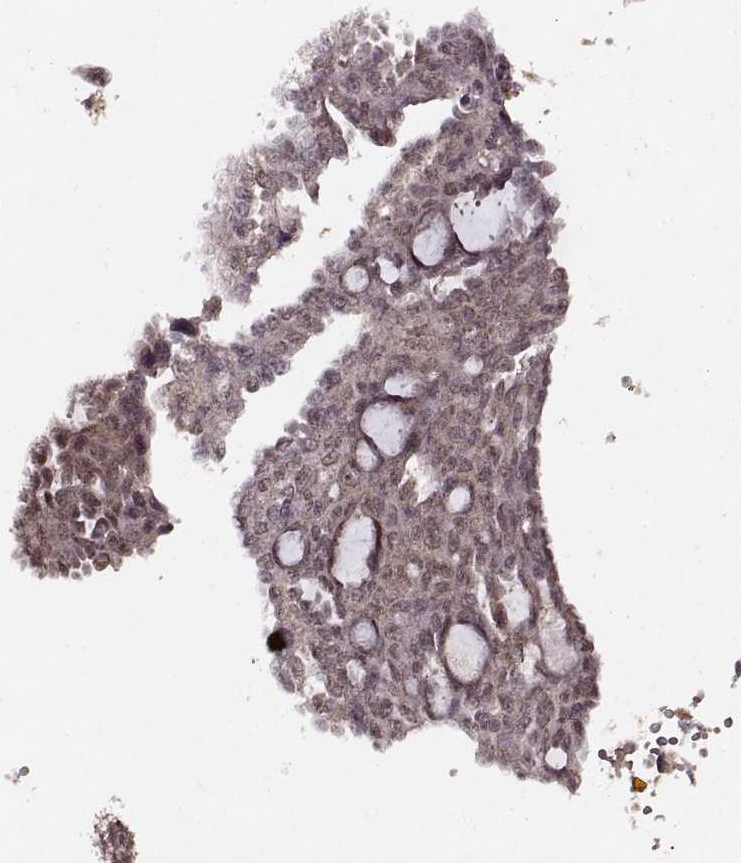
{"staining": {"intensity": "weak", "quantity": ">75%", "location": "cytoplasmic/membranous"}, "tissue": "ovarian cancer", "cell_type": "Tumor cells", "image_type": "cancer", "snomed": [{"axis": "morphology", "description": "Cystadenocarcinoma, serous, NOS"}, {"axis": "topography", "description": "Ovary"}], "caption": "Immunohistochemical staining of human ovarian serous cystadenocarcinoma reveals weak cytoplasmic/membranous protein positivity in approximately >75% of tumor cells.", "gene": "PSMA7", "patient": {"sex": "female", "age": 71}}